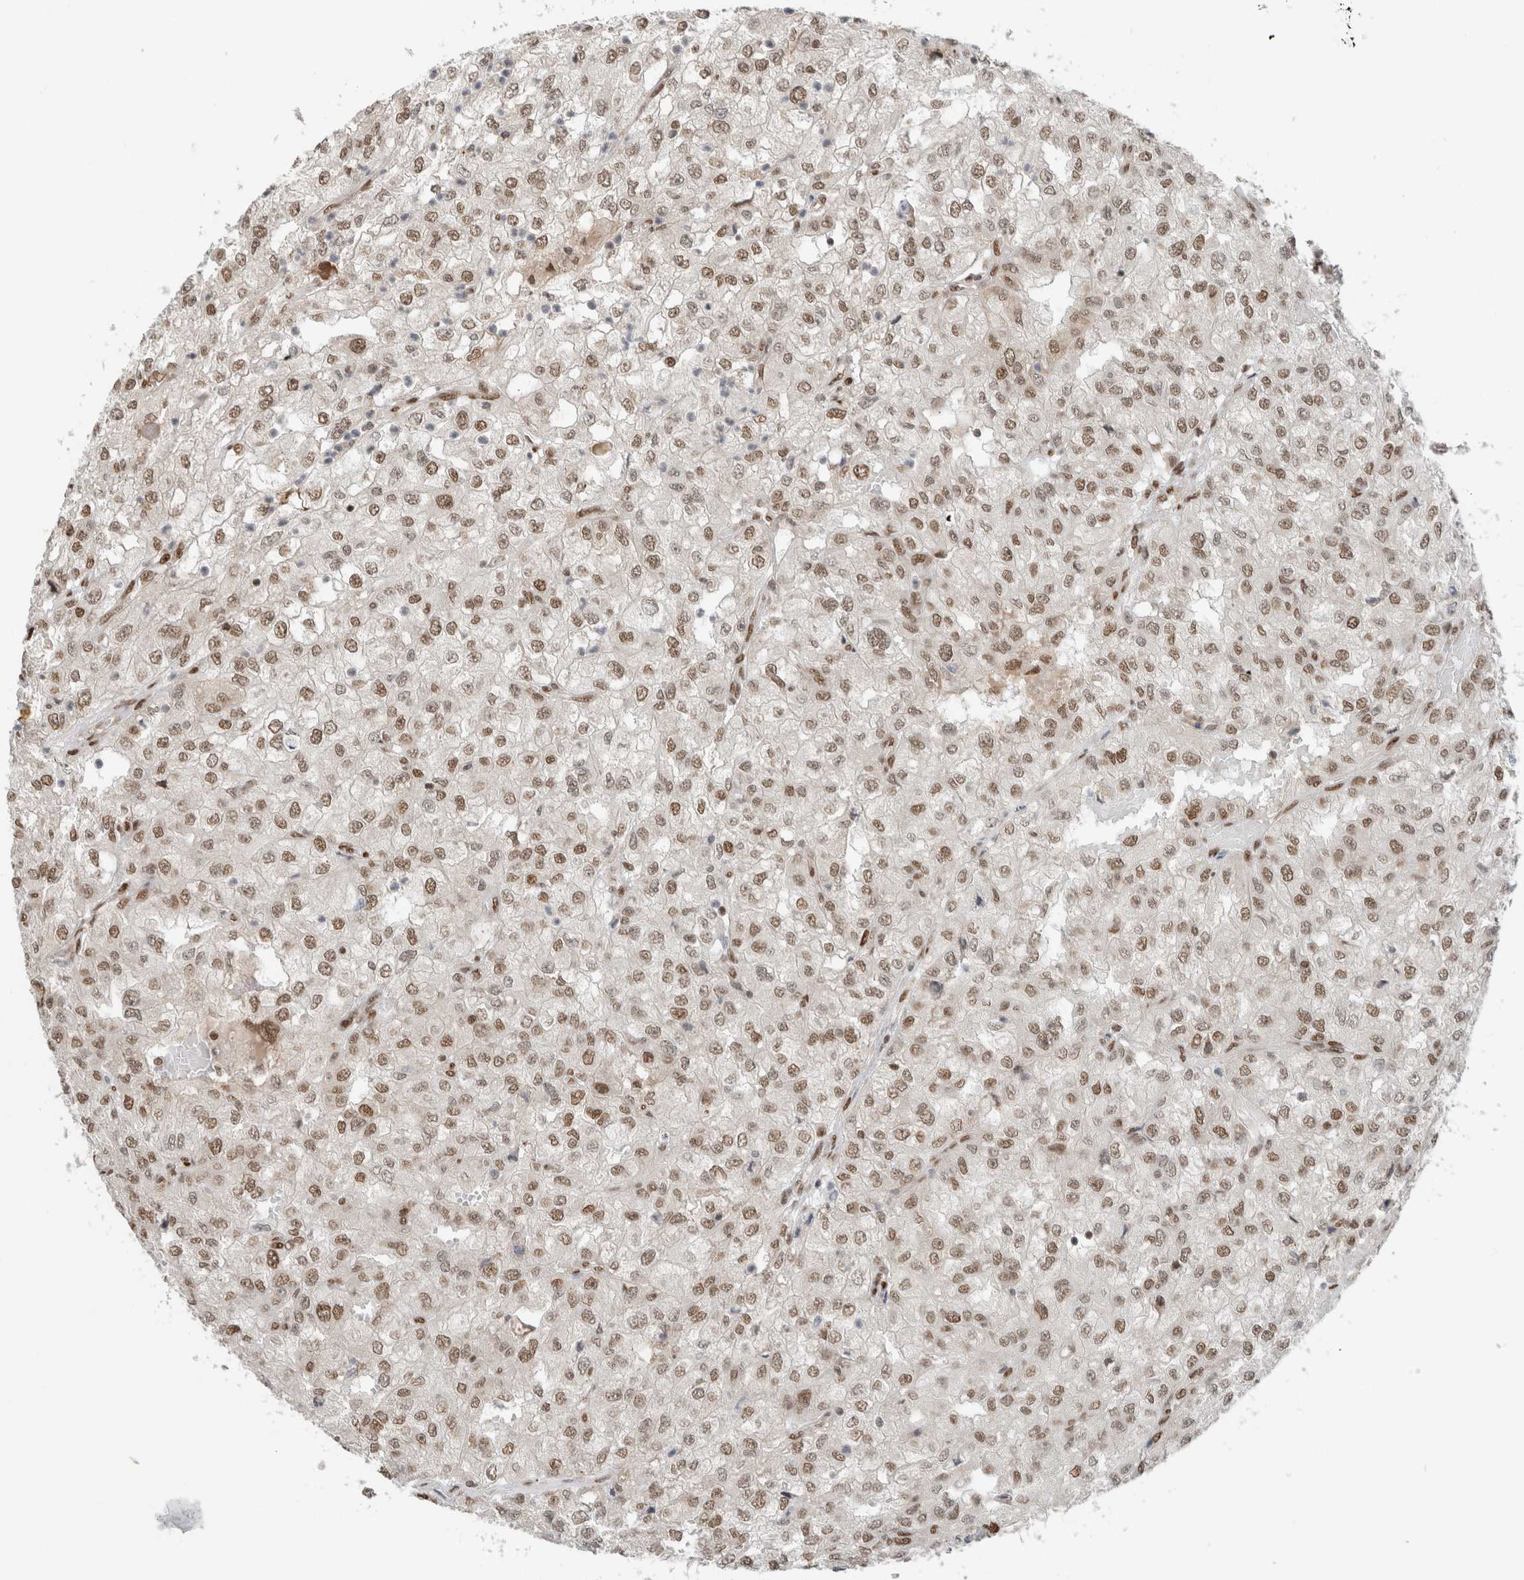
{"staining": {"intensity": "moderate", "quantity": ">75%", "location": "nuclear"}, "tissue": "renal cancer", "cell_type": "Tumor cells", "image_type": "cancer", "snomed": [{"axis": "morphology", "description": "Adenocarcinoma, NOS"}, {"axis": "topography", "description": "Kidney"}], "caption": "Immunohistochemistry (IHC) of adenocarcinoma (renal) demonstrates medium levels of moderate nuclear expression in about >75% of tumor cells.", "gene": "HNRNPR", "patient": {"sex": "female", "age": 54}}